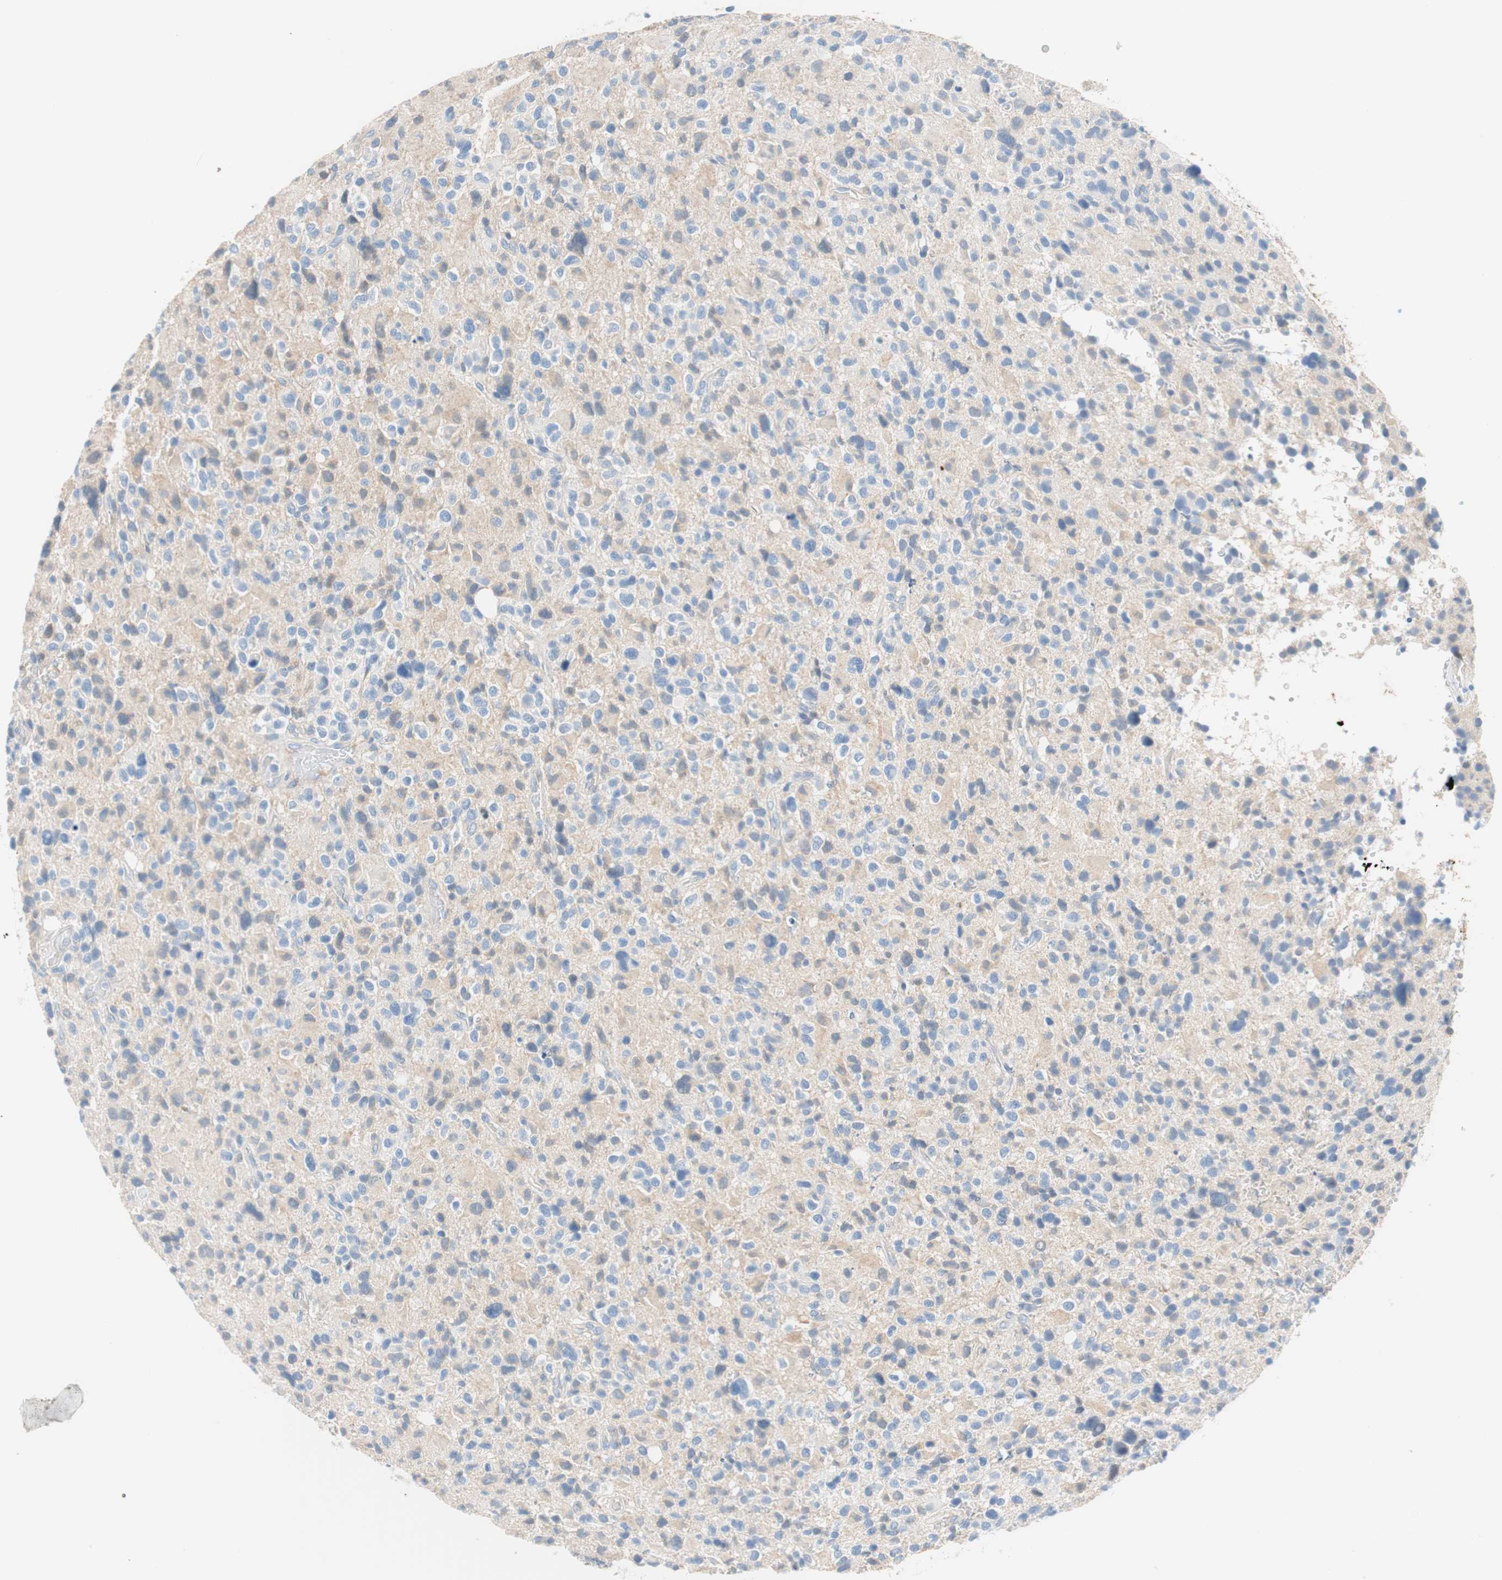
{"staining": {"intensity": "negative", "quantity": "none", "location": "none"}, "tissue": "glioma", "cell_type": "Tumor cells", "image_type": "cancer", "snomed": [{"axis": "morphology", "description": "Glioma, malignant, High grade"}, {"axis": "topography", "description": "Brain"}], "caption": "Immunohistochemistry of human malignant glioma (high-grade) exhibits no expression in tumor cells. (DAB (3,3'-diaminobenzidine) immunohistochemistry (IHC) visualized using brightfield microscopy, high magnification).", "gene": "RBP4", "patient": {"sex": "male", "age": 48}}